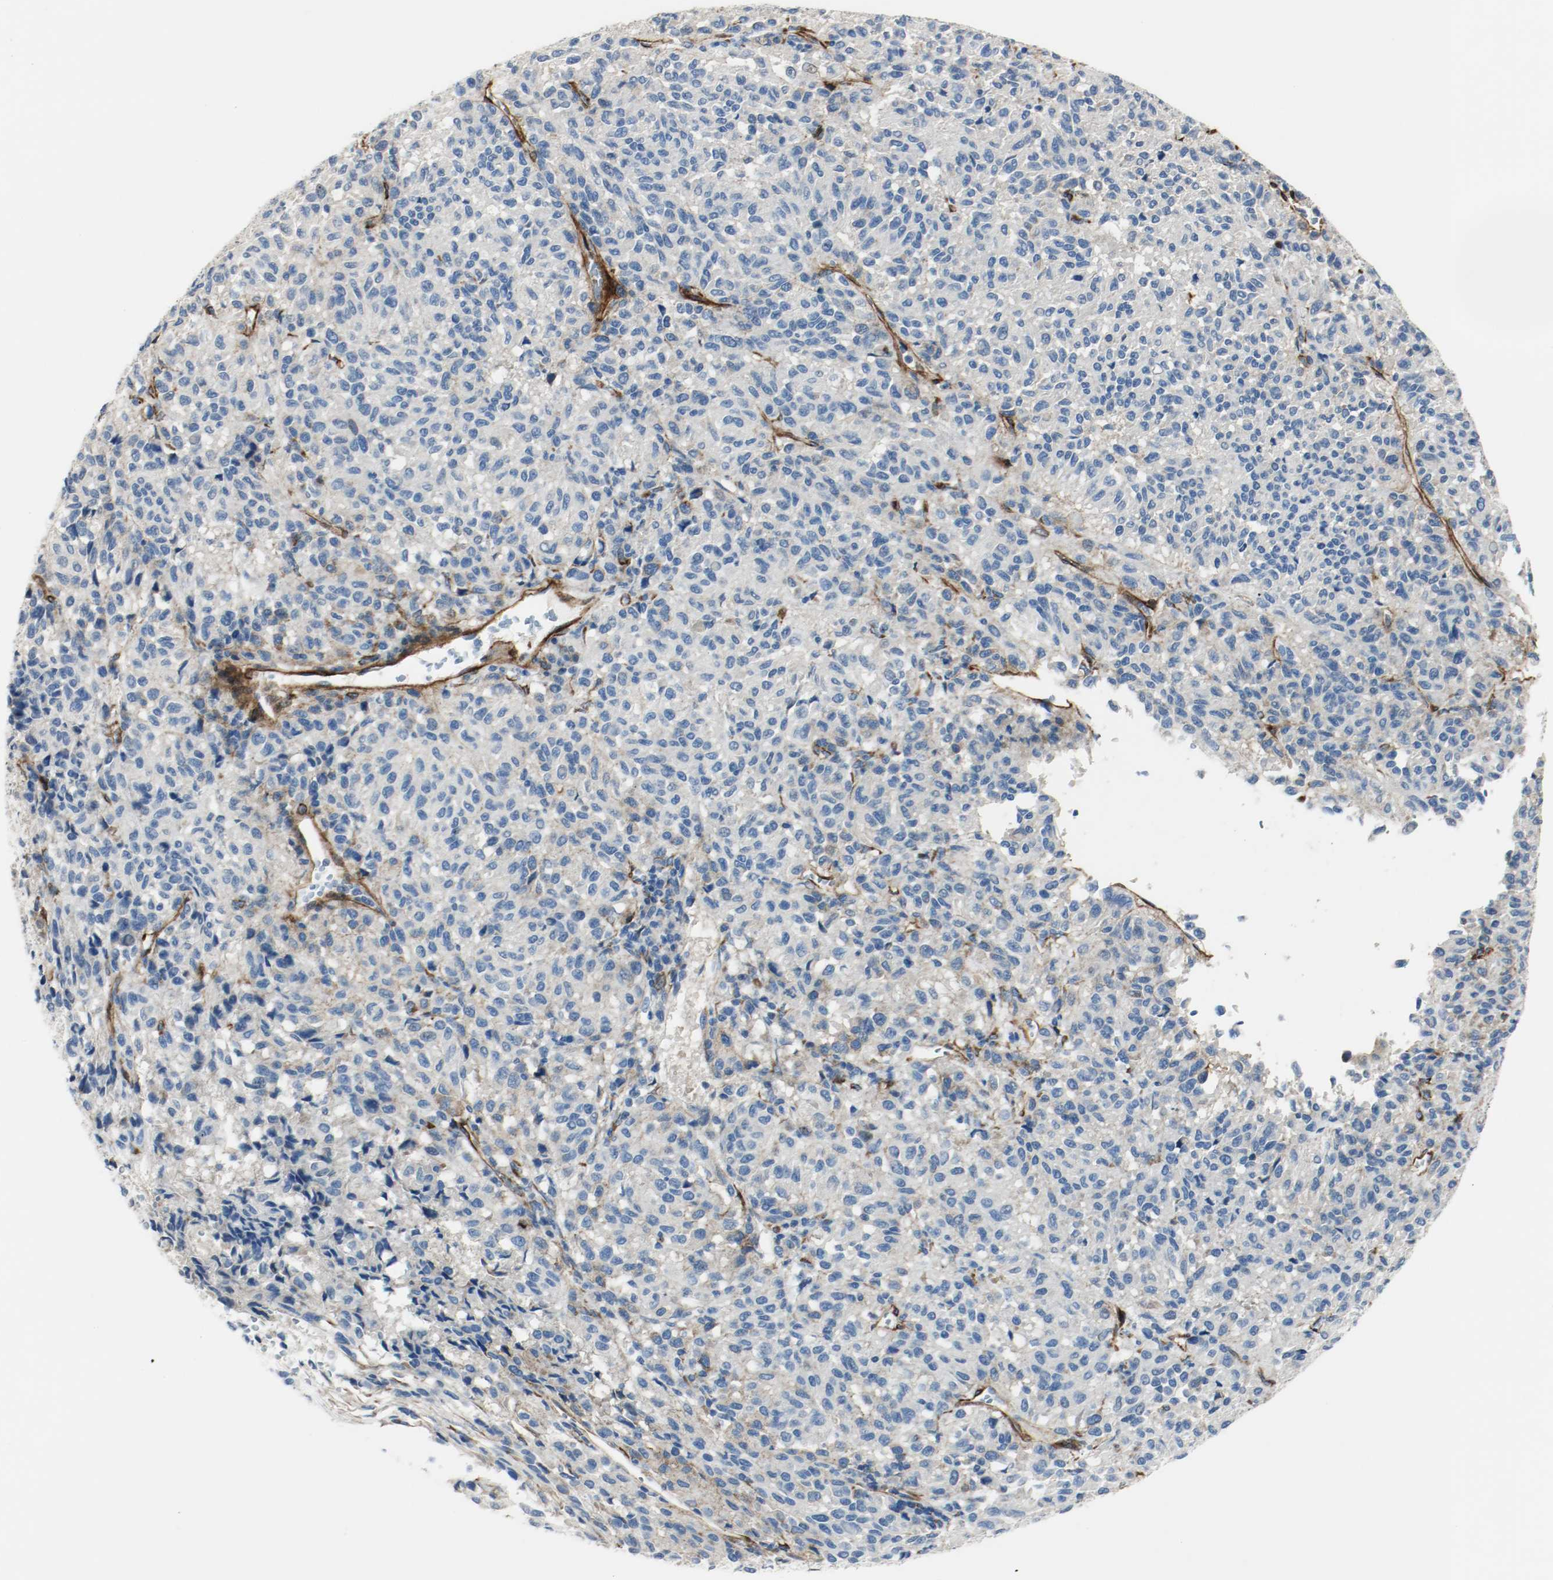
{"staining": {"intensity": "weak", "quantity": "<25%", "location": "cytoplasmic/membranous"}, "tissue": "melanoma", "cell_type": "Tumor cells", "image_type": "cancer", "snomed": [{"axis": "morphology", "description": "Malignant melanoma, Metastatic site"}, {"axis": "topography", "description": "Lung"}], "caption": "This is an immunohistochemistry photomicrograph of malignant melanoma (metastatic site). There is no expression in tumor cells.", "gene": "LAMB1", "patient": {"sex": "male", "age": 64}}